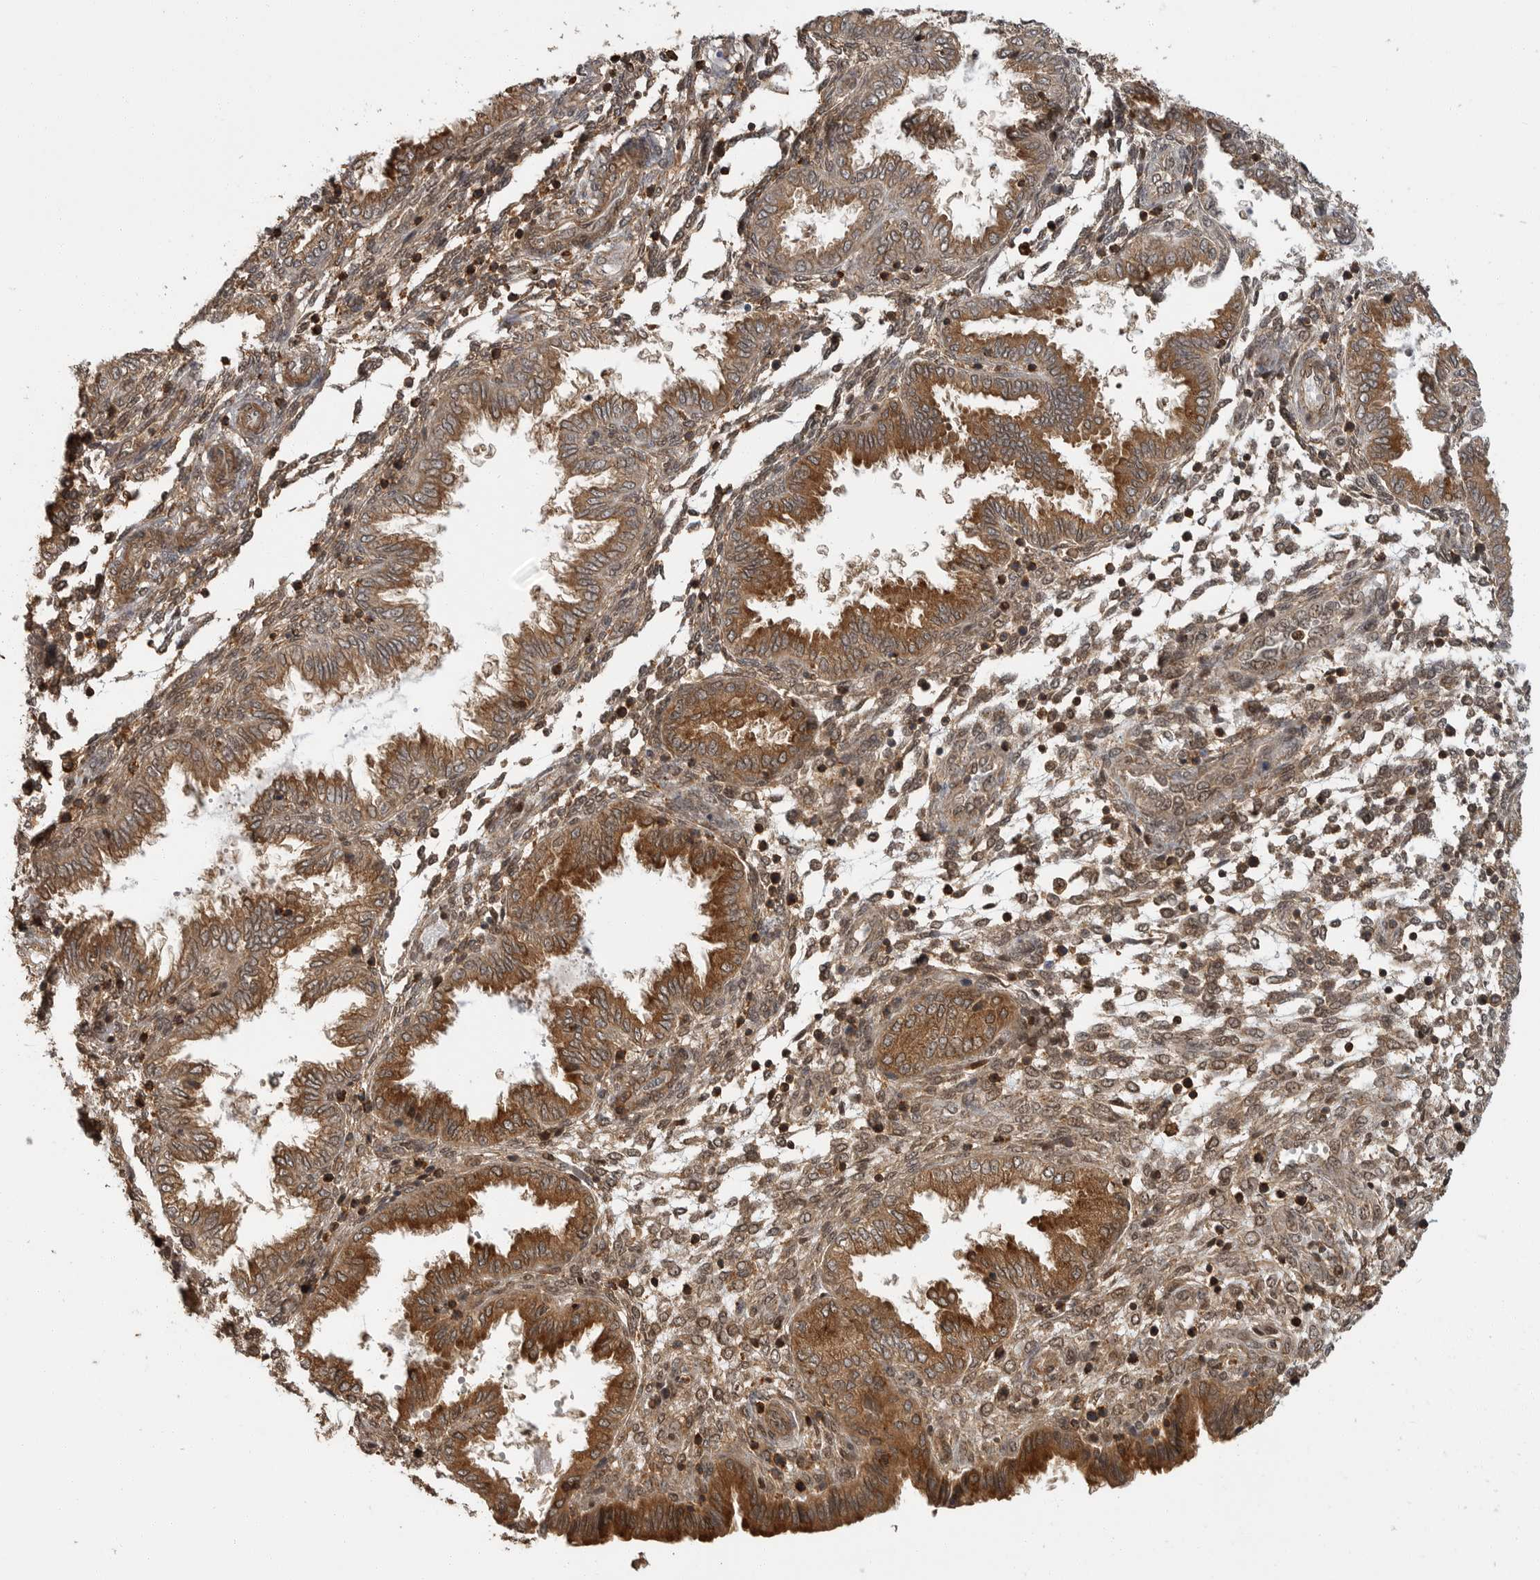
{"staining": {"intensity": "moderate", "quantity": ">75%", "location": "cytoplasmic/membranous"}, "tissue": "endometrium", "cell_type": "Cells in endometrial stroma", "image_type": "normal", "snomed": [{"axis": "morphology", "description": "Normal tissue, NOS"}, {"axis": "topography", "description": "Endometrium"}], "caption": "Normal endometrium was stained to show a protein in brown. There is medium levels of moderate cytoplasmic/membranous positivity in approximately >75% of cells in endometrial stroma. (DAB (3,3'-diaminobenzidine) = brown stain, brightfield microscopy at high magnification).", "gene": "ERN1", "patient": {"sex": "female", "age": 33}}